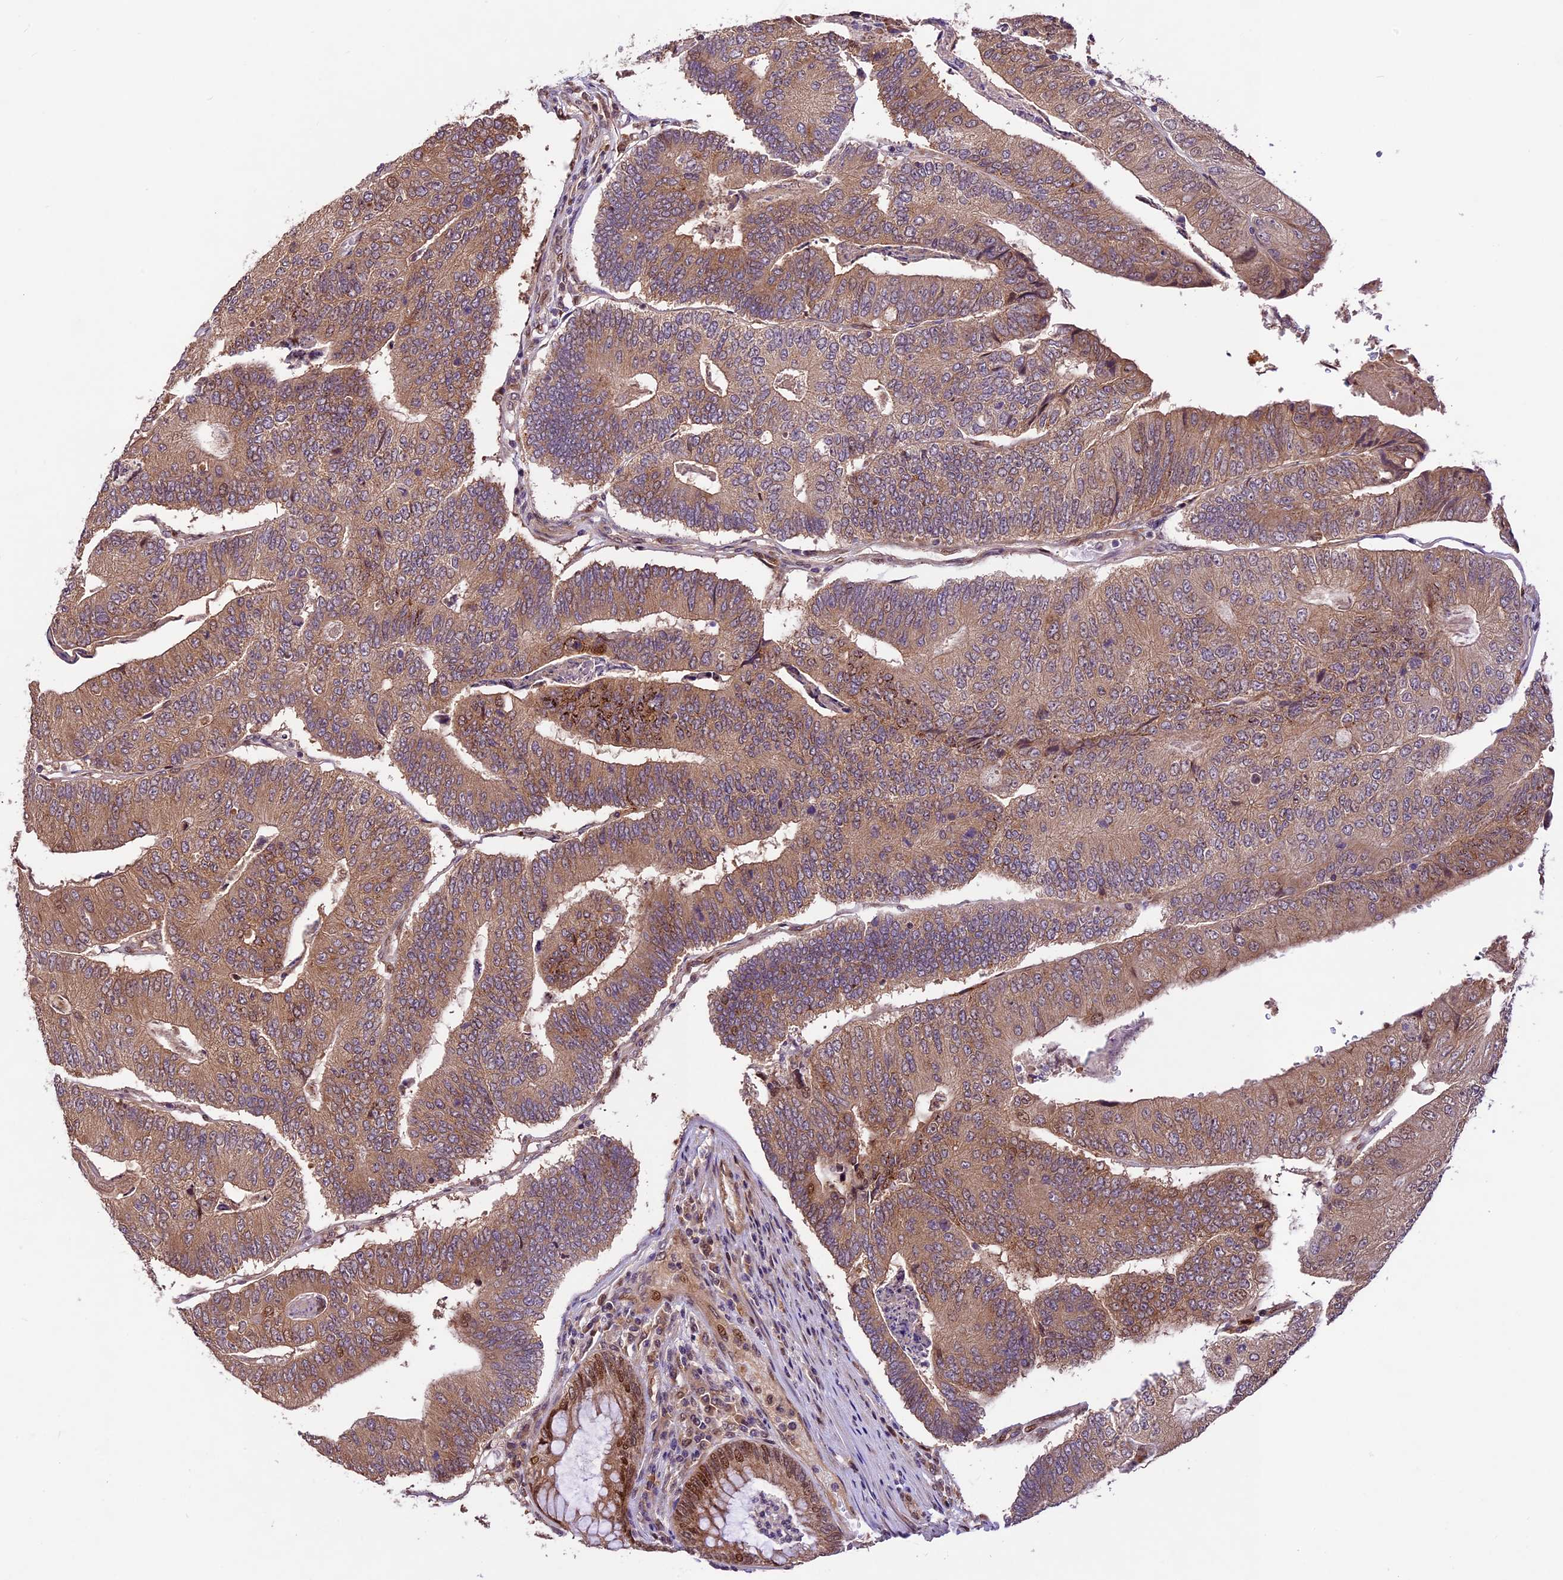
{"staining": {"intensity": "moderate", "quantity": ">75%", "location": "cytoplasmic/membranous"}, "tissue": "colorectal cancer", "cell_type": "Tumor cells", "image_type": "cancer", "snomed": [{"axis": "morphology", "description": "Adenocarcinoma, NOS"}, {"axis": "topography", "description": "Colon"}], "caption": "DAB (3,3'-diaminobenzidine) immunohistochemical staining of colorectal adenocarcinoma demonstrates moderate cytoplasmic/membranous protein positivity in about >75% of tumor cells.", "gene": "CCSER1", "patient": {"sex": "female", "age": 67}}